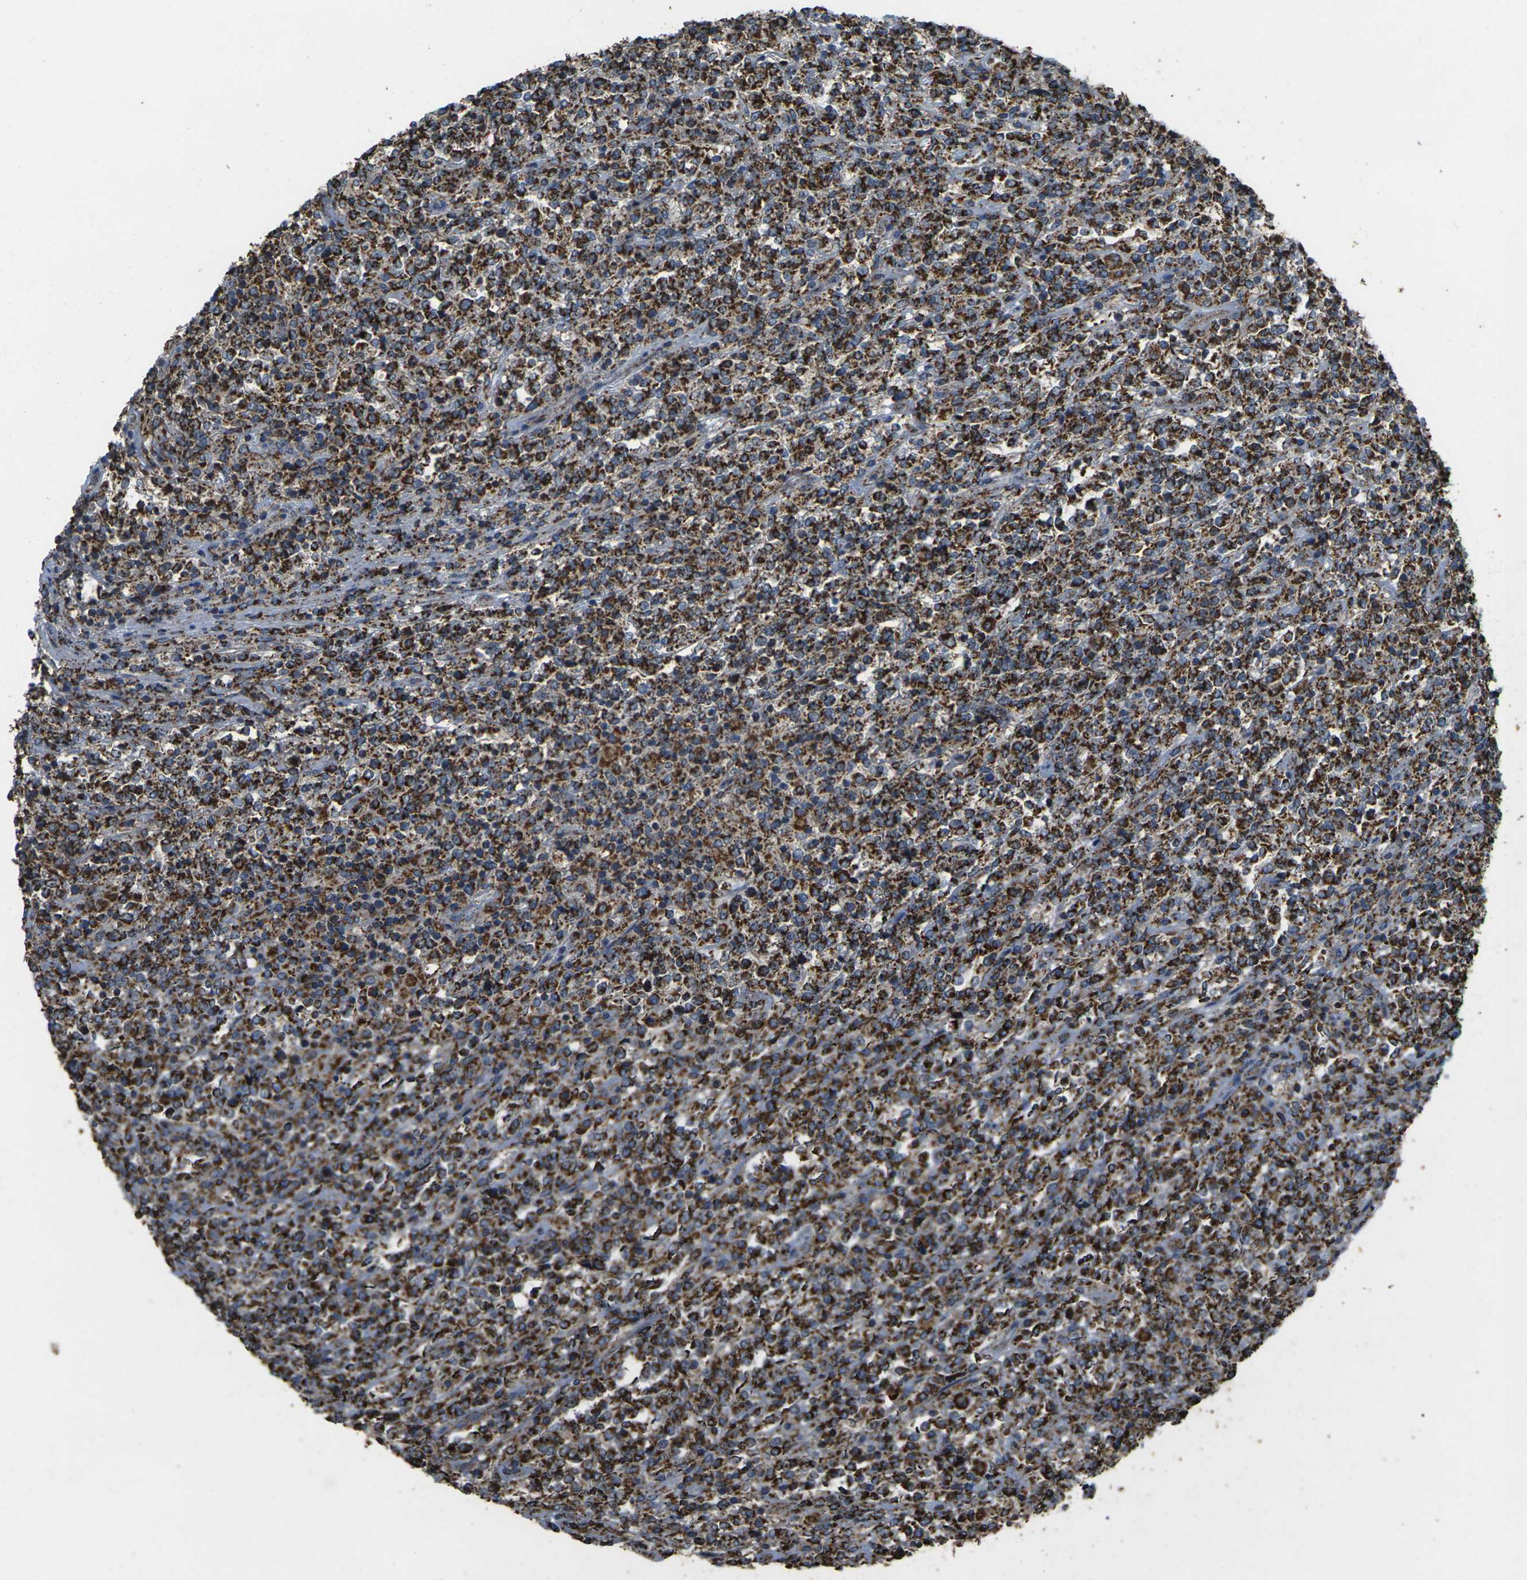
{"staining": {"intensity": "strong", "quantity": ">75%", "location": "cytoplasmic/membranous"}, "tissue": "lymphoma", "cell_type": "Tumor cells", "image_type": "cancer", "snomed": [{"axis": "morphology", "description": "Malignant lymphoma, non-Hodgkin's type, High grade"}, {"axis": "topography", "description": "Soft tissue"}], "caption": "High-power microscopy captured an immunohistochemistry histopathology image of malignant lymphoma, non-Hodgkin's type (high-grade), revealing strong cytoplasmic/membranous expression in about >75% of tumor cells.", "gene": "KLHL5", "patient": {"sex": "male", "age": 18}}